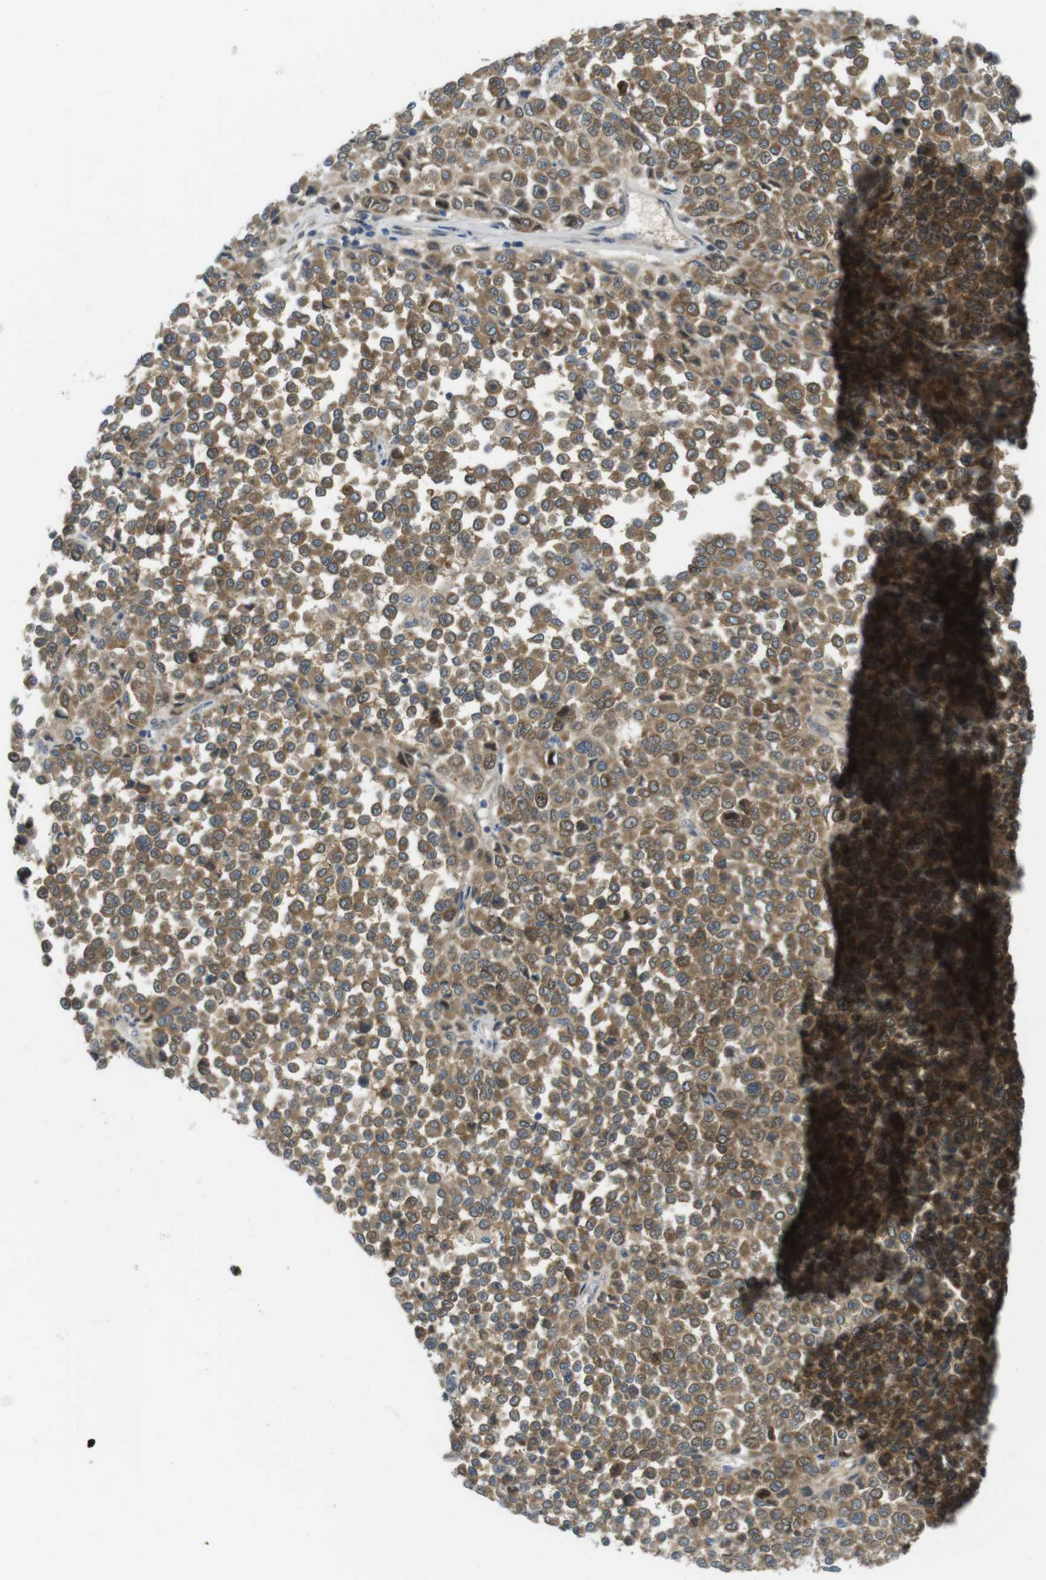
{"staining": {"intensity": "moderate", "quantity": ">75%", "location": "cytoplasmic/membranous"}, "tissue": "melanoma", "cell_type": "Tumor cells", "image_type": "cancer", "snomed": [{"axis": "morphology", "description": "Malignant melanoma, Metastatic site"}, {"axis": "topography", "description": "Pancreas"}], "caption": "IHC photomicrograph of neoplastic tissue: human malignant melanoma (metastatic site) stained using immunohistochemistry (IHC) exhibits medium levels of moderate protein expression localized specifically in the cytoplasmic/membranous of tumor cells, appearing as a cytoplasmic/membranous brown color.", "gene": "CASP2", "patient": {"sex": "female", "age": 30}}